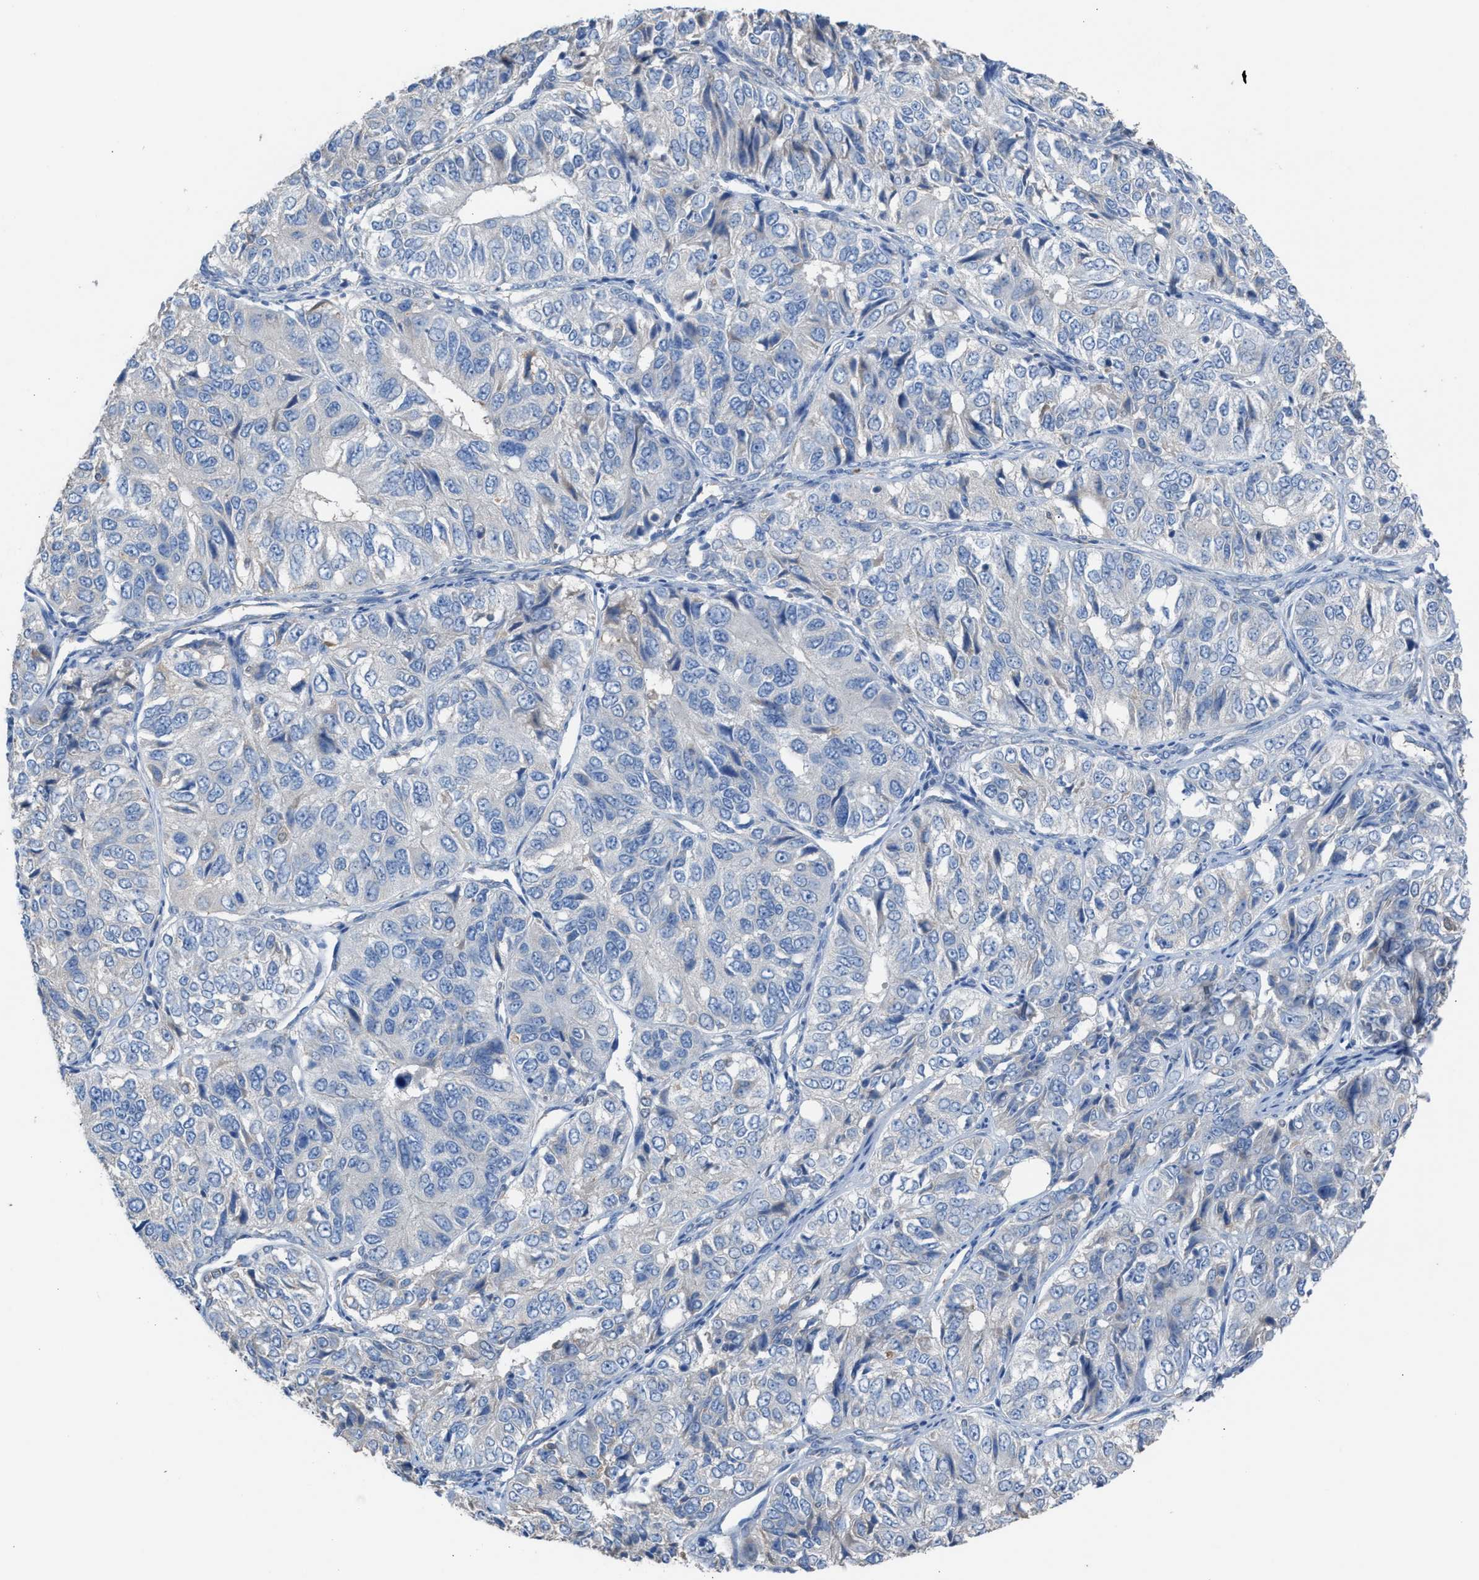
{"staining": {"intensity": "negative", "quantity": "none", "location": "none"}, "tissue": "ovarian cancer", "cell_type": "Tumor cells", "image_type": "cancer", "snomed": [{"axis": "morphology", "description": "Carcinoma, endometroid"}, {"axis": "topography", "description": "Ovary"}], "caption": "Tumor cells are negative for protein expression in human ovarian cancer (endometroid carcinoma).", "gene": "NQO2", "patient": {"sex": "female", "age": 51}}